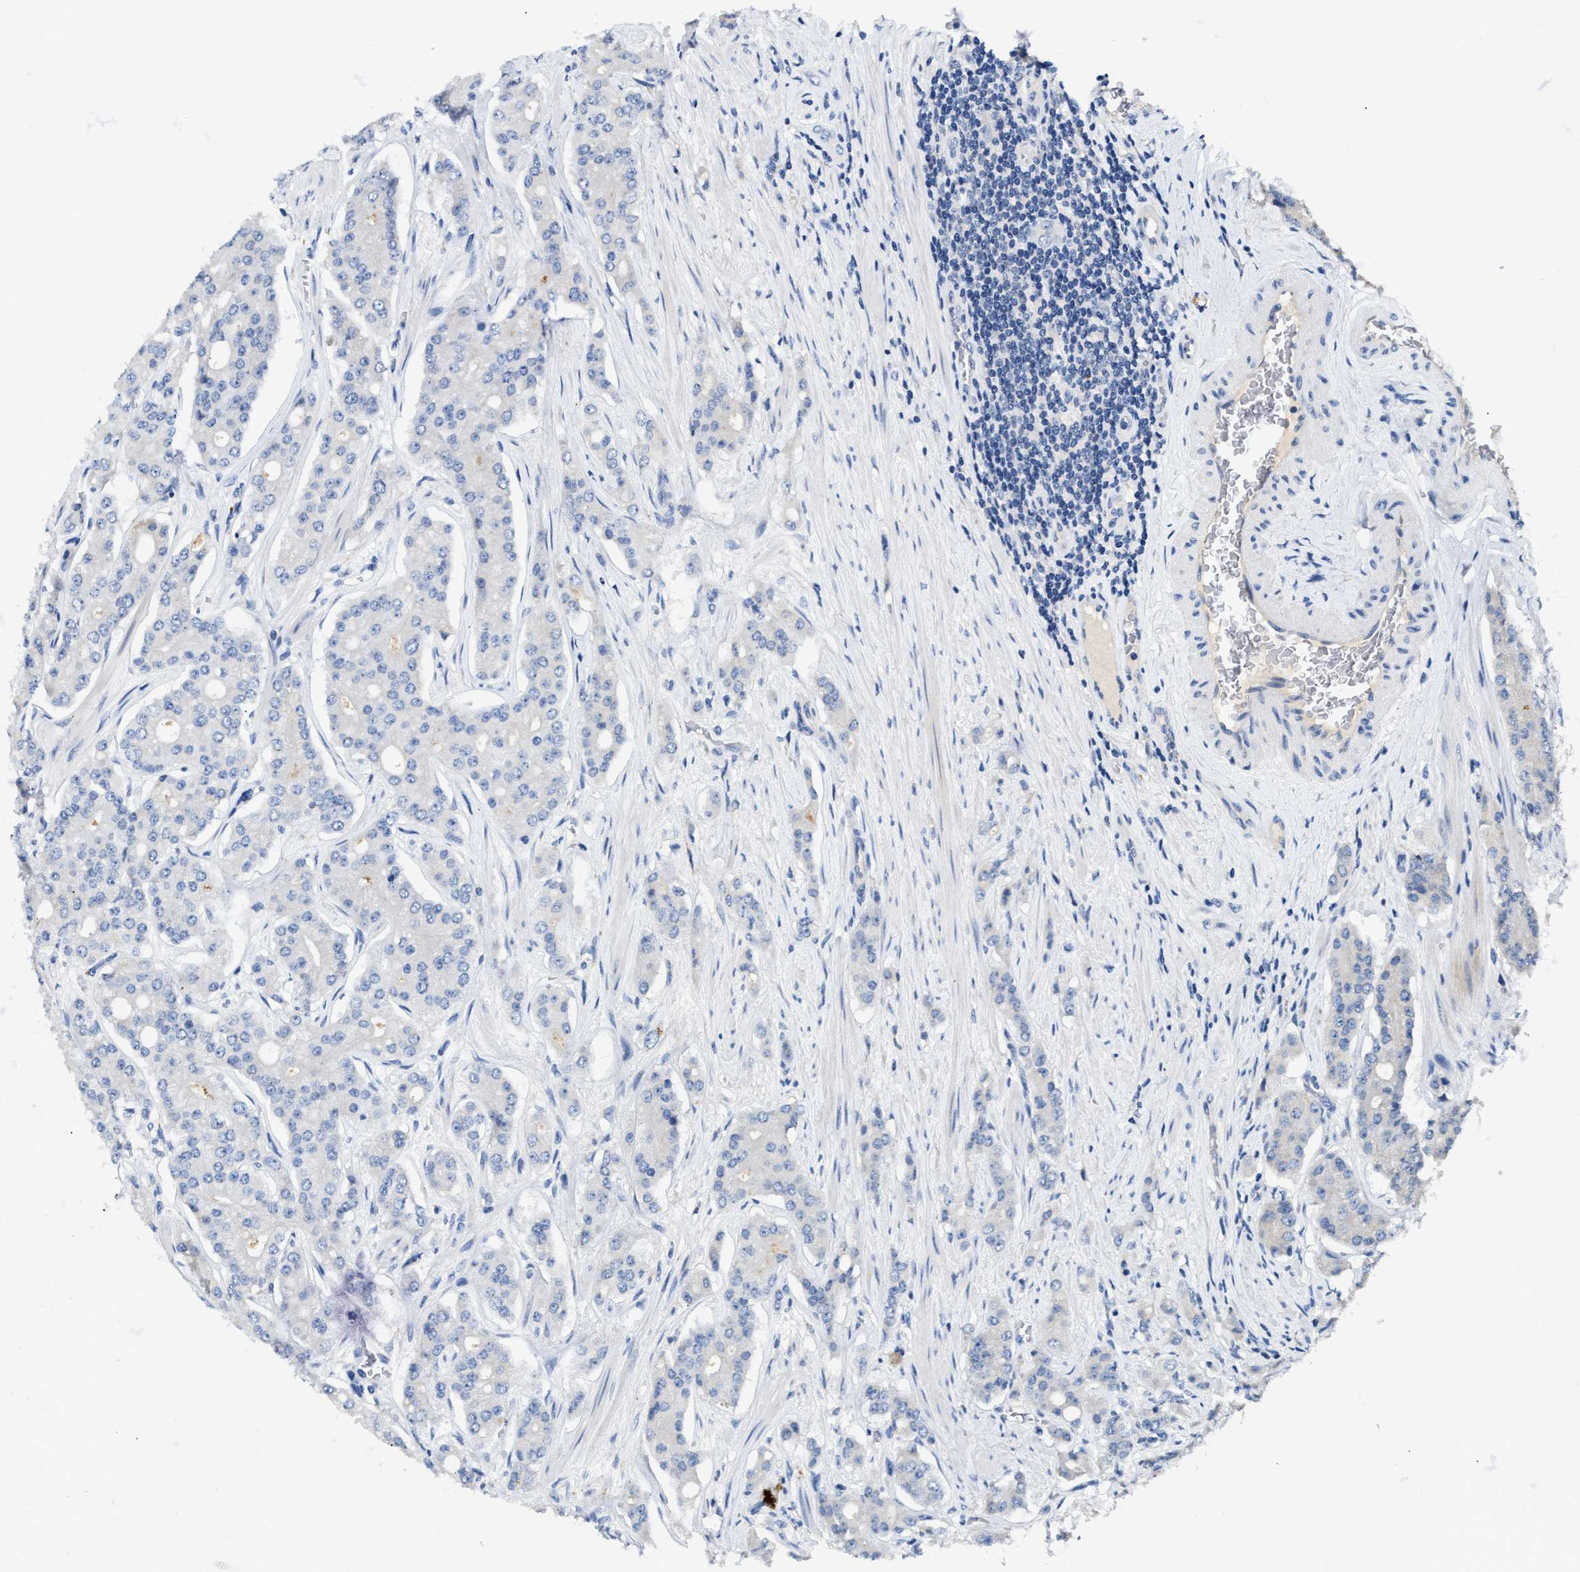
{"staining": {"intensity": "negative", "quantity": "none", "location": "none"}, "tissue": "prostate cancer", "cell_type": "Tumor cells", "image_type": "cancer", "snomed": [{"axis": "morphology", "description": "Adenocarcinoma, High grade"}, {"axis": "topography", "description": "Prostate"}], "caption": "Immunohistochemistry image of neoplastic tissue: human prostate high-grade adenocarcinoma stained with DAB reveals no significant protein positivity in tumor cells. (DAB immunohistochemistry visualized using brightfield microscopy, high magnification).", "gene": "IL17RC", "patient": {"sex": "male", "age": 71}}